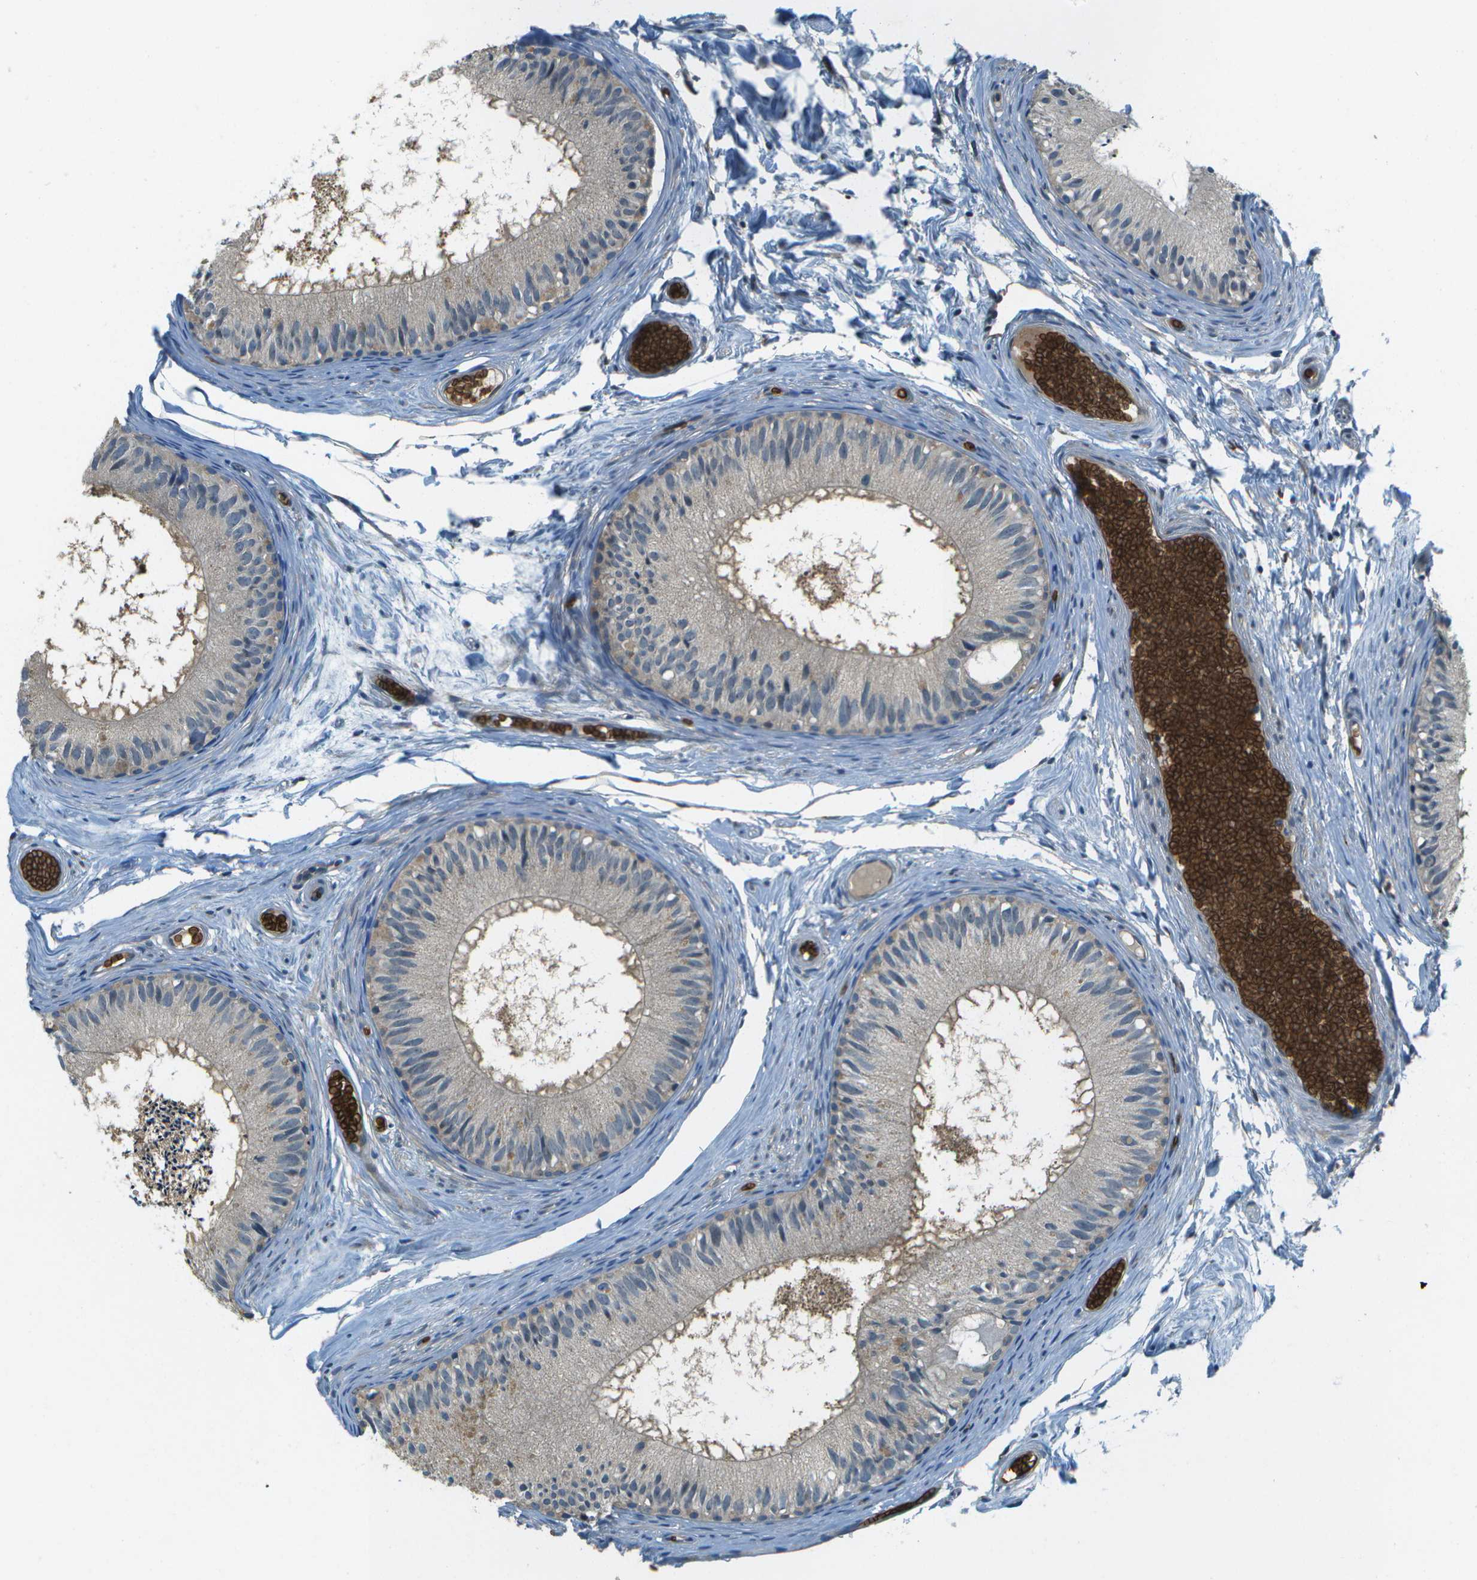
{"staining": {"intensity": "weak", "quantity": "<25%", "location": "cytoplasmic/membranous"}, "tissue": "epididymis", "cell_type": "Glandular cells", "image_type": "normal", "snomed": [{"axis": "morphology", "description": "Normal tissue, NOS"}, {"axis": "topography", "description": "Epididymis"}], "caption": "Immunohistochemistry (IHC) photomicrograph of normal epididymis: epididymis stained with DAB (3,3'-diaminobenzidine) reveals no significant protein positivity in glandular cells.", "gene": "CTIF", "patient": {"sex": "male", "age": 46}}